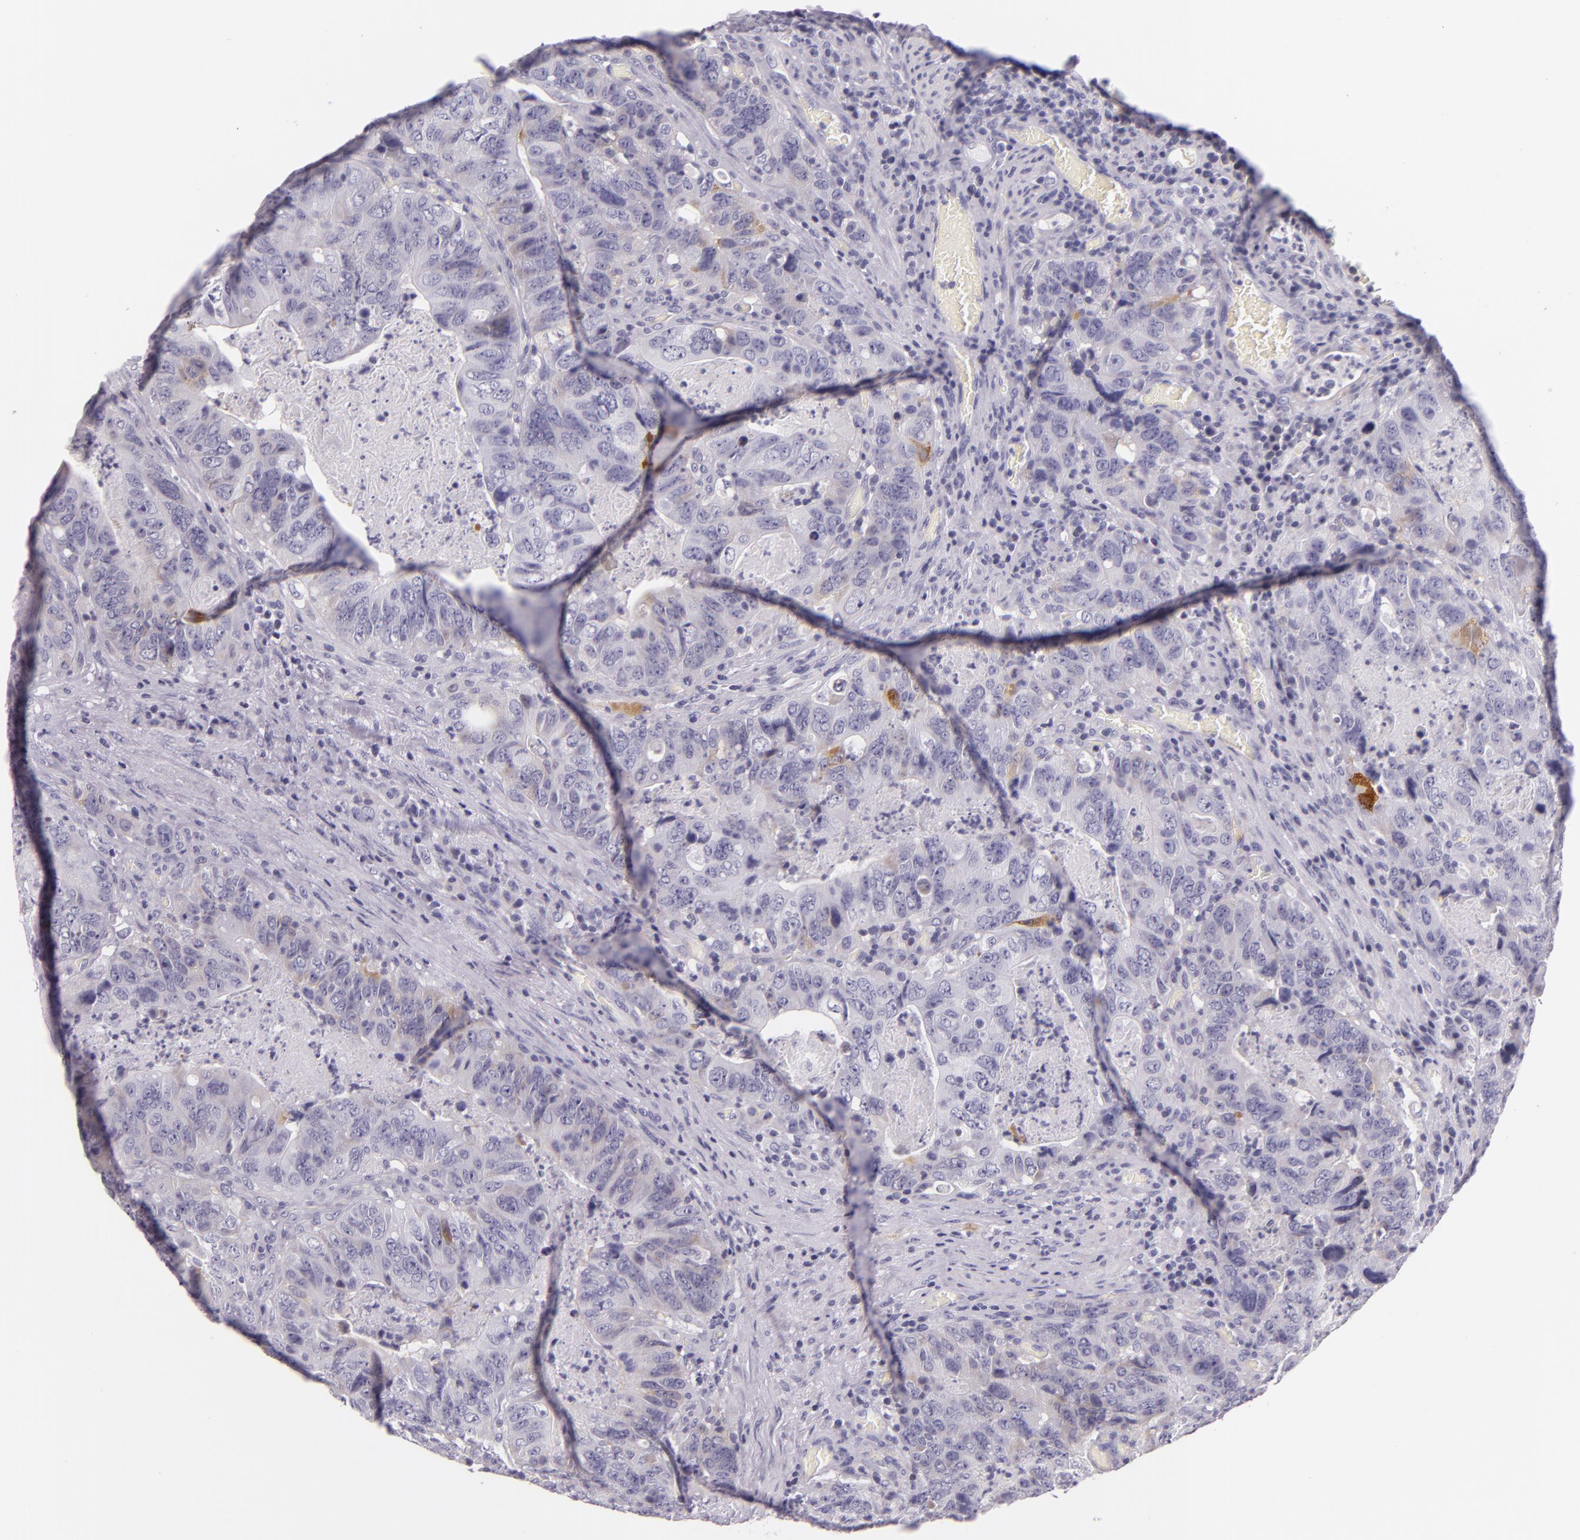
{"staining": {"intensity": "weak", "quantity": "<25%", "location": "cytoplasmic/membranous"}, "tissue": "colorectal cancer", "cell_type": "Tumor cells", "image_type": "cancer", "snomed": [{"axis": "morphology", "description": "Adenocarcinoma, NOS"}, {"axis": "topography", "description": "Rectum"}], "caption": "Tumor cells are negative for protein expression in human adenocarcinoma (colorectal).", "gene": "HSP90AA1", "patient": {"sex": "female", "age": 82}}